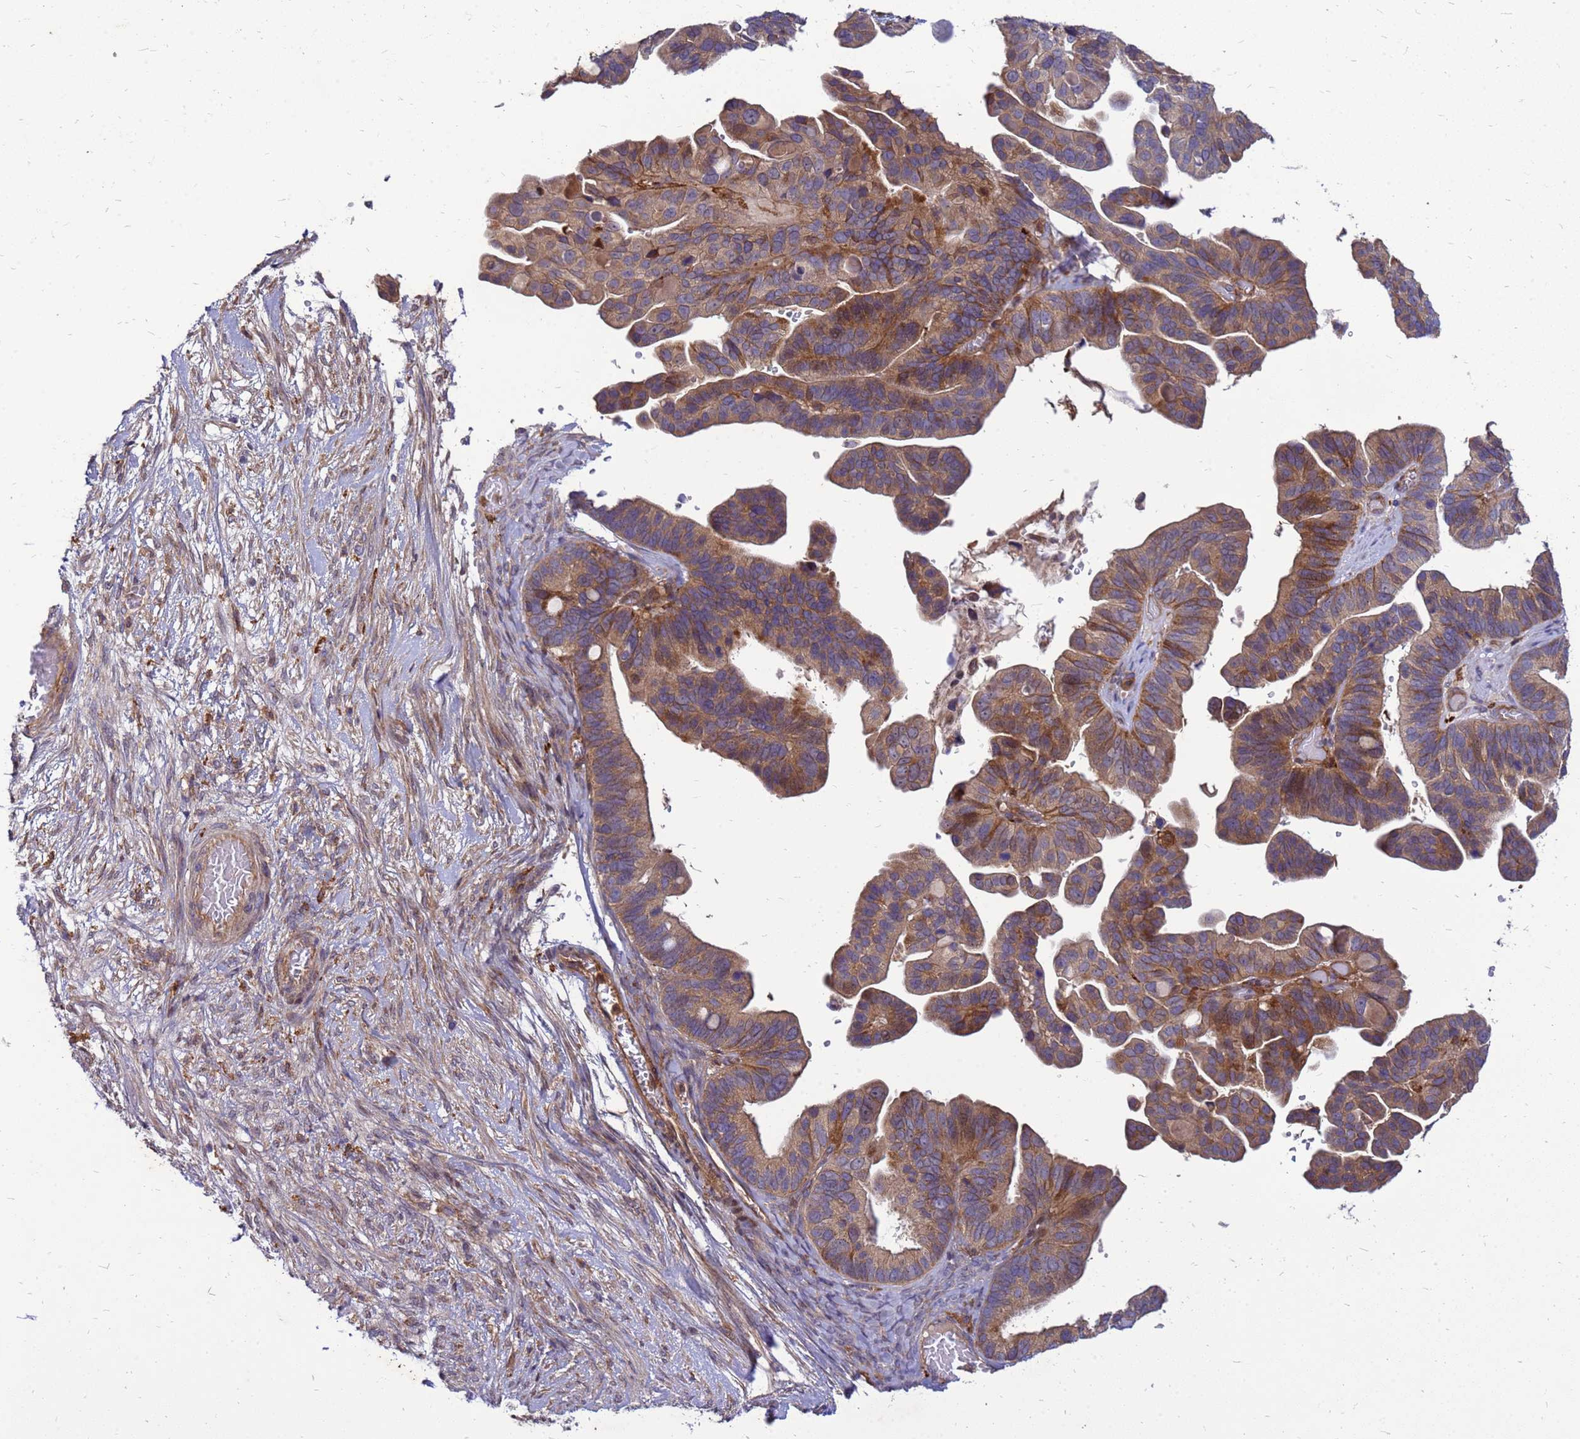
{"staining": {"intensity": "moderate", "quantity": "25%-75%", "location": "cytoplasmic/membranous"}, "tissue": "ovarian cancer", "cell_type": "Tumor cells", "image_type": "cancer", "snomed": [{"axis": "morphology", "description": "Cystadenocarcinoma, serous, NOS"}, {"axis": "topography", "description": "Ovary"}], "caption": "IHC of serous cystadenocarcinoma (ovarian) exhibits medium levels of moderate cytoplasmic/membranous positivity in about 25%-75% of tumor cells.", "gene": "RNF215", "patient": {"sex": "female", "age": 56}}